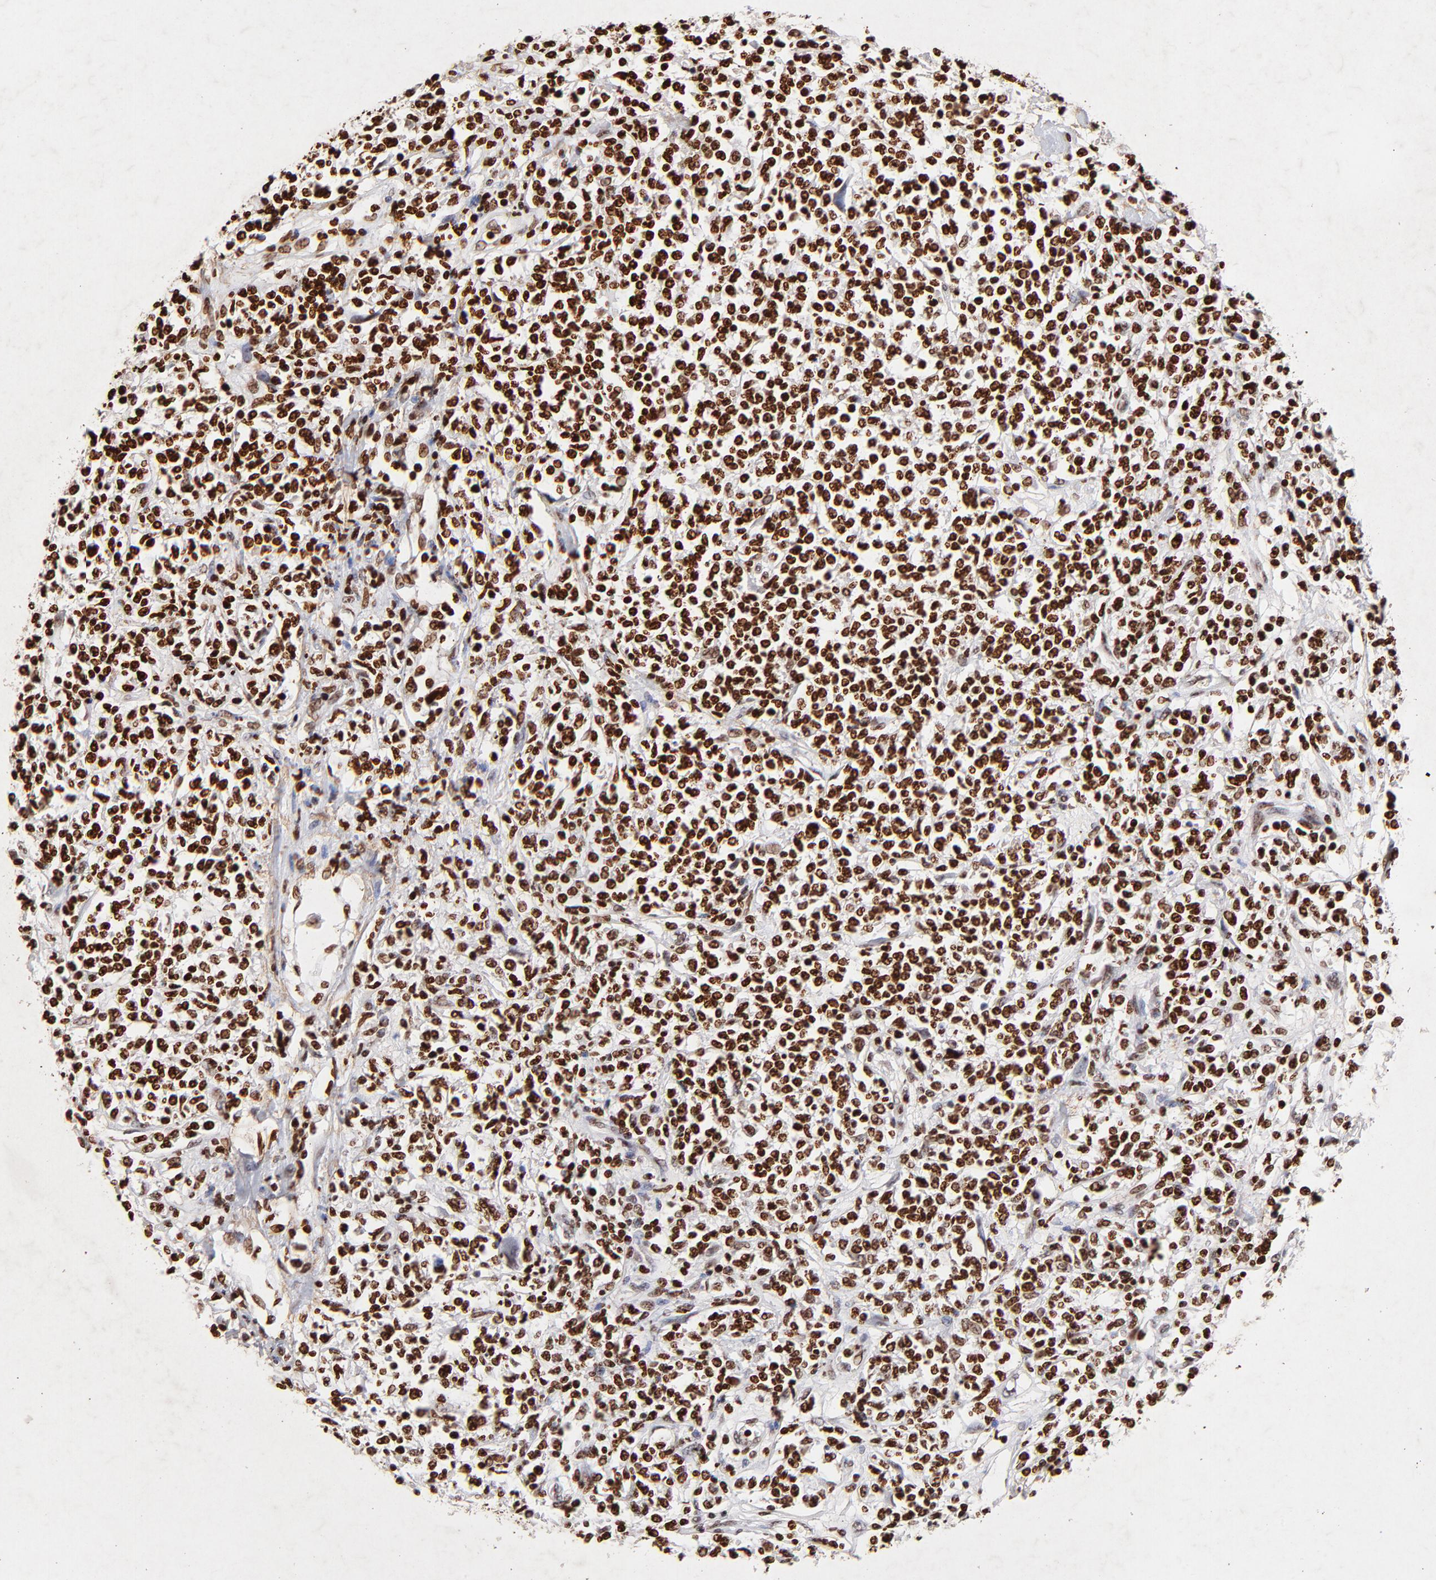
{"staining": {"intensity": "strong", "quantity": ">75%", "location": "nuclear"}, "tissue": "lymphoma", "cell_type": "Tumor cells", "image_type": "cancer", "snomed": [{"axis": "morphology", "description": "Malignant lymphoma, non-Hodgkin's type, Low grade"}, {"axis": "topography", "description": "Small intestine"}], "caption": "Brown immunohistochemical staining in lymphoma shows strong nuclear positivity in approximately >75% of tumor cells. The staining was performed using DAB (3,3'-diaminobenzidine) to visualize the protein expression in brown, while the nuclei were stained in blue with hematoxylin (Magnification: 20x).", "gene": "FBH1", "patient": {"sex": "female", "age": 59}}